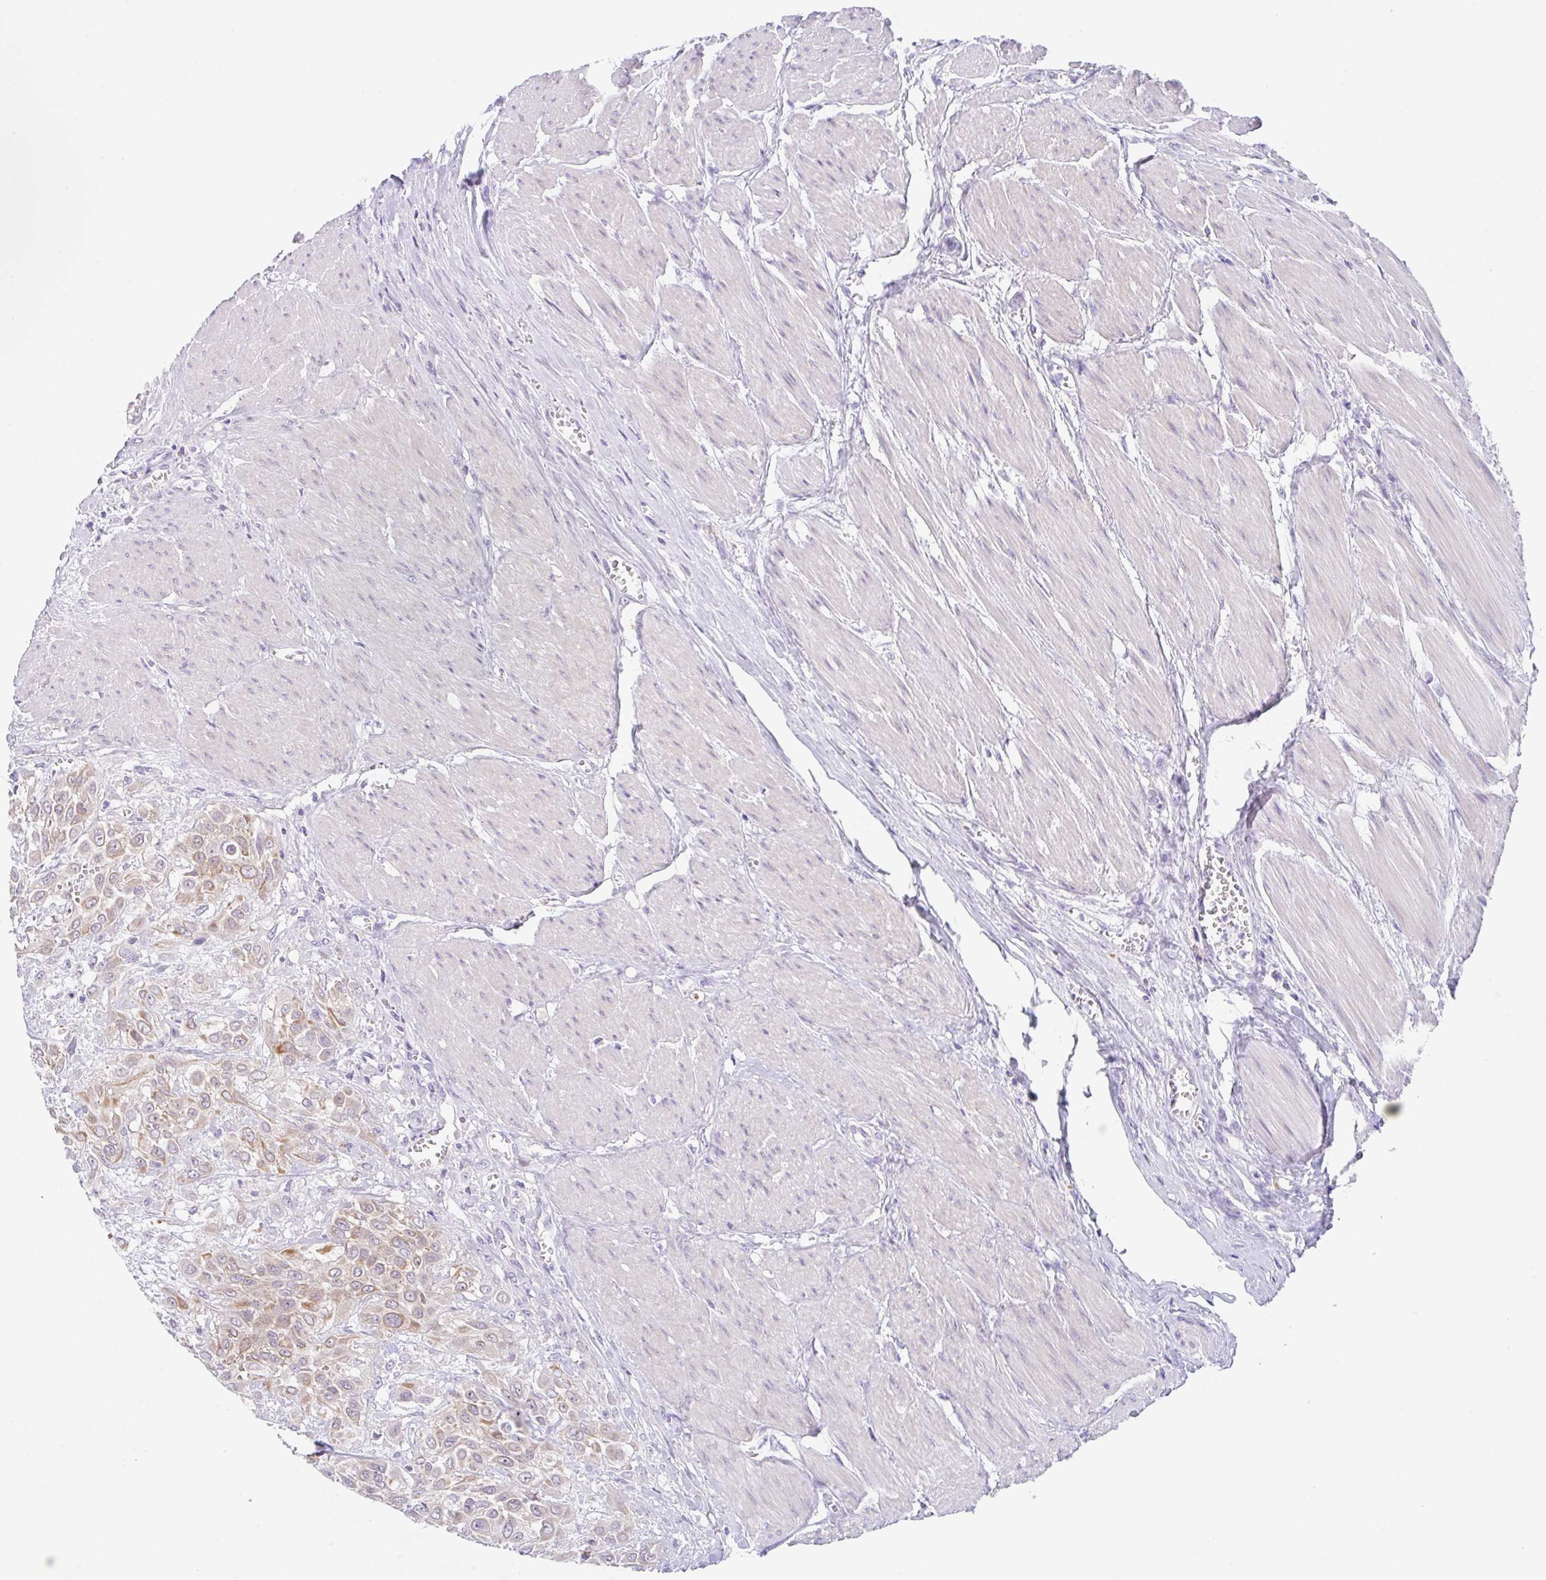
{"staining": {"intensity": "moderate", "quantity": "<25%", "location": "cytoplasmic/membranous"}, "tissue": "urothelial cancer", "cell_type": "Tumor cells", "image_type": "cancer", "snomed": [{"axis": "morphology", "description": "Urothelial carcinoma, High grade"}, {"axis": "topography", "description": "Urinary bladder"}], "caption": "IHC staining of urothelial cancer, which demonstrates low levels of moderate cytoplasmic/membranous positivity in approximately <25% of tumor cells indicating moderate cytoplasmic/membranous protein positivity. The staining was performed using DAB (brown) for protein detection and nuclei were counterstained in hematoxylin (blue).", "gene": "TRAF4", "patient": {"sex": "male", "age": 57}}